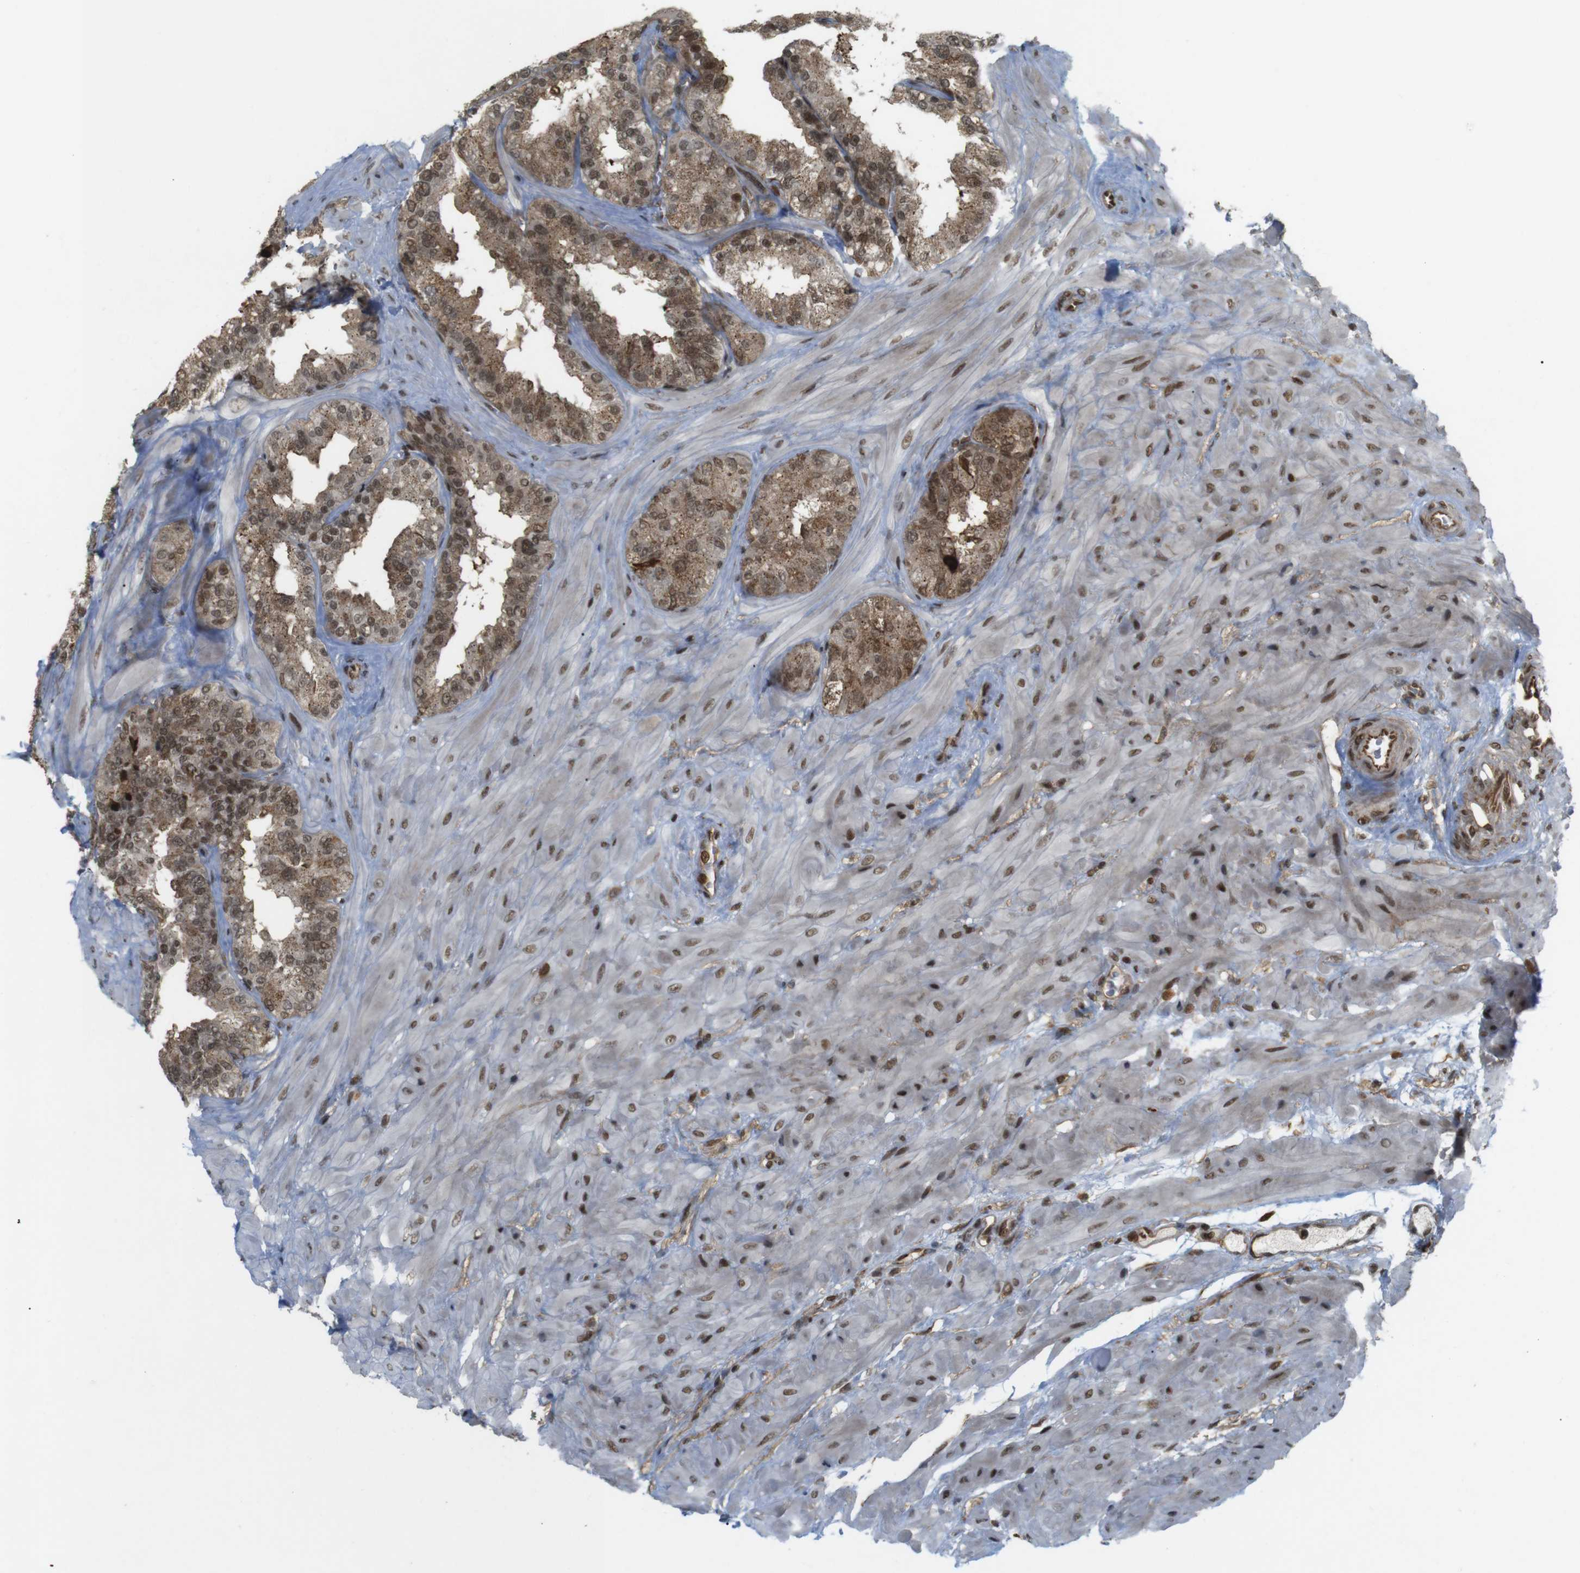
{"staining": {"intensity": "moderate", "quantity": ">75%", "location": "cytoplasmic/membranous,nuclear"}, "tissue": "seminal vesicle", "cell_type": "Glandular cells", "image_type": "normal", "snomed": [{"axis": "morphology", "description": "Normal tissue, NOS"}, {"axis": "topography", "description": "Prostate"}, {"axis": "topography", "description": "Seminal veicle"}], "caption": "High-magnification brightfield microscopy of unremarkable seminal vesicle stained with DAB (brown) and counterstained with hematoxylin (blue). glandular cells exhibit moderate cytoplasmic/membranous,nuclear expression is identified in approximately>75% of cells. Nuclei are stained in blue.", "gene": "SP2", "patient": {"sex": "male", "age": 51}}